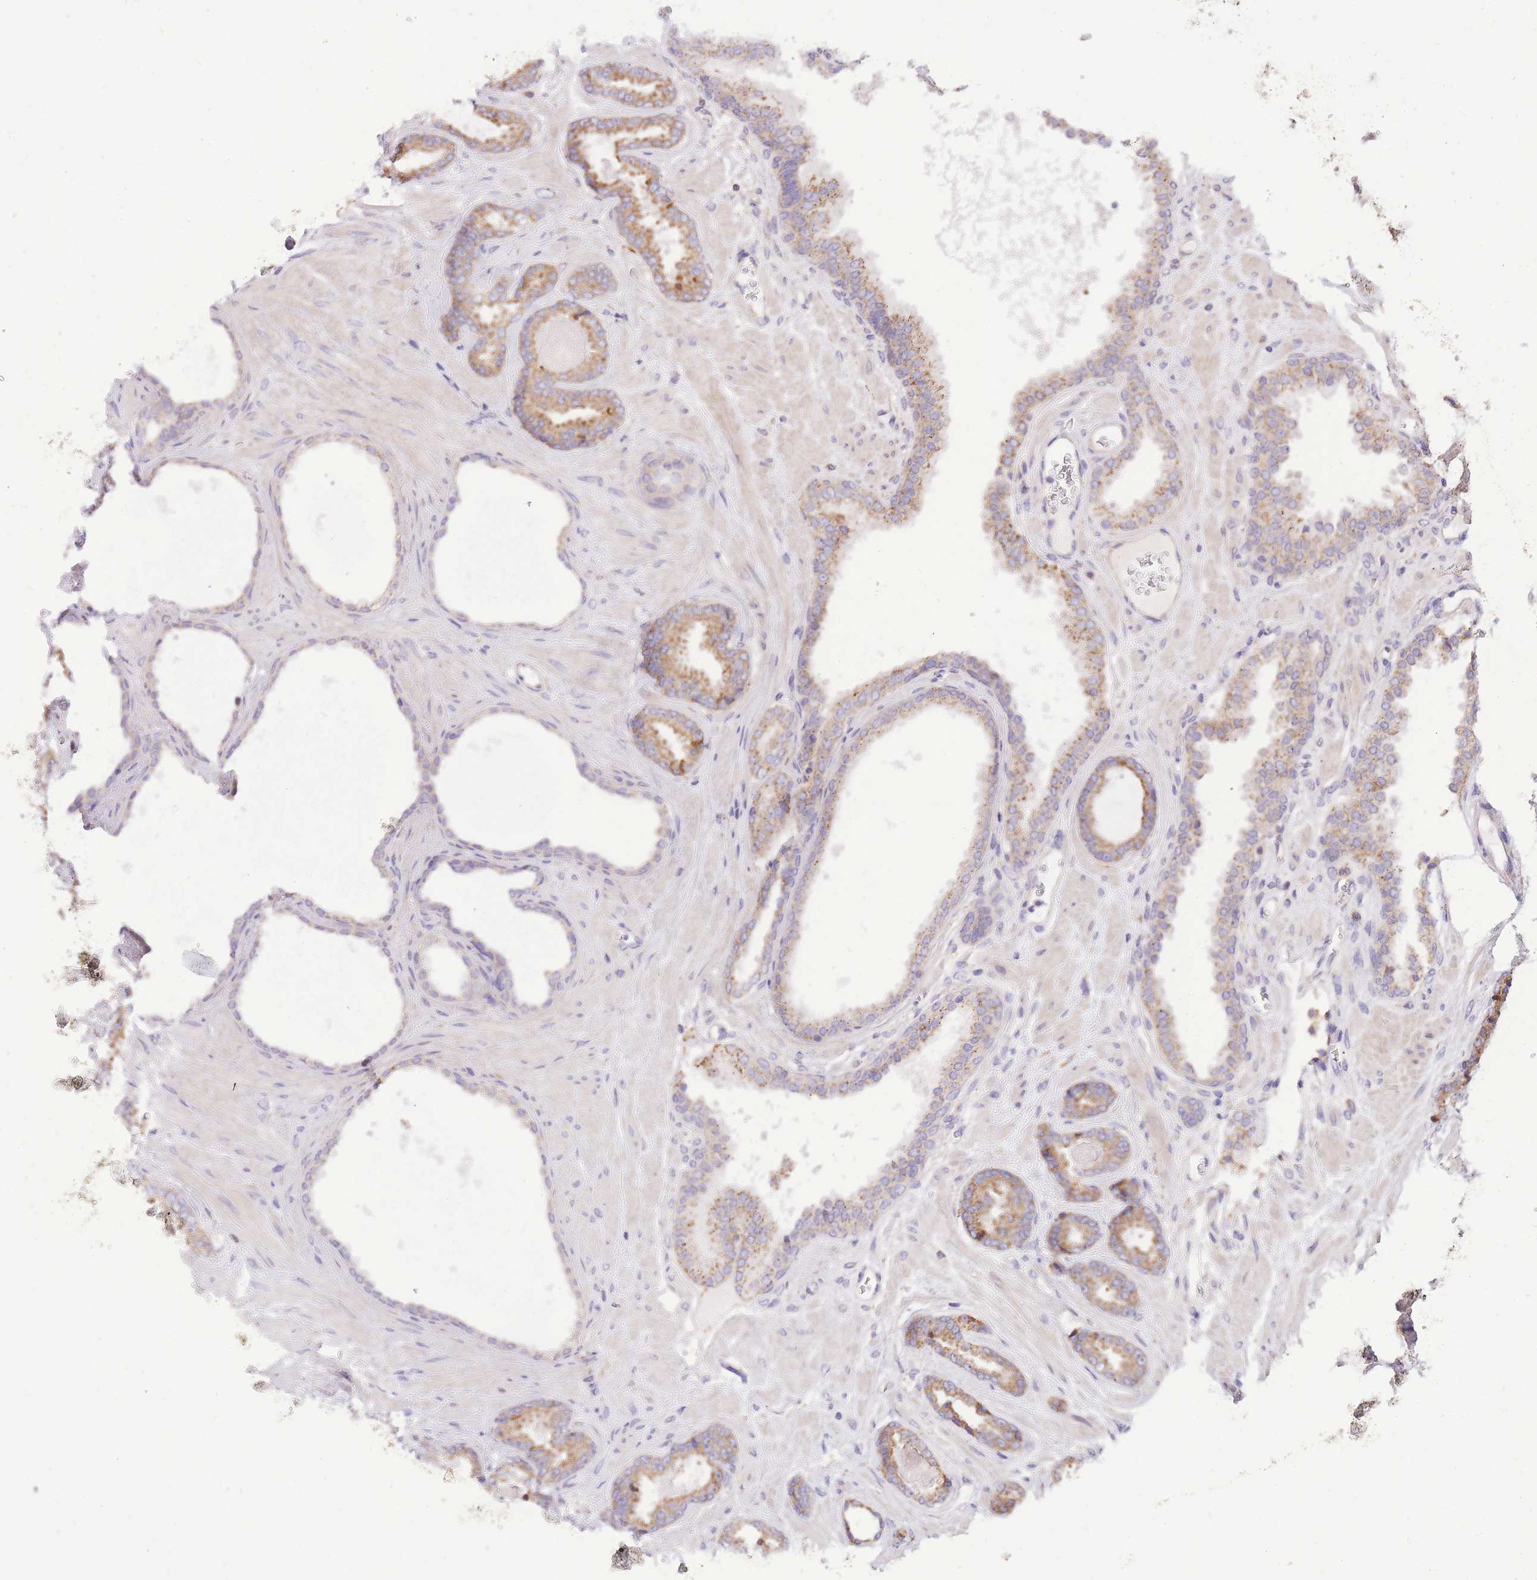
{"staining": {"intensity": "moderate", "quantity": ">75%", "location": "cytoplasmic/membranous"}, "tissue": "prostate cancer", "cell_type": "Tumor cells", "image_type": "cancer", "snomed": [{"axis": "morphology", "description": "Adenocarcinoma, Low grade"}, {"axis": "topography", "description": "Prostate"}], "caption": "This is an image of IHC staining of prostate cancer (low-grade adenocarcinoma), which shows moderate staining in the cytoplasmic/membranous of tumor cells.", "gene": "TOPAZ1", "patient": {"sex": "male", "age": 62}}